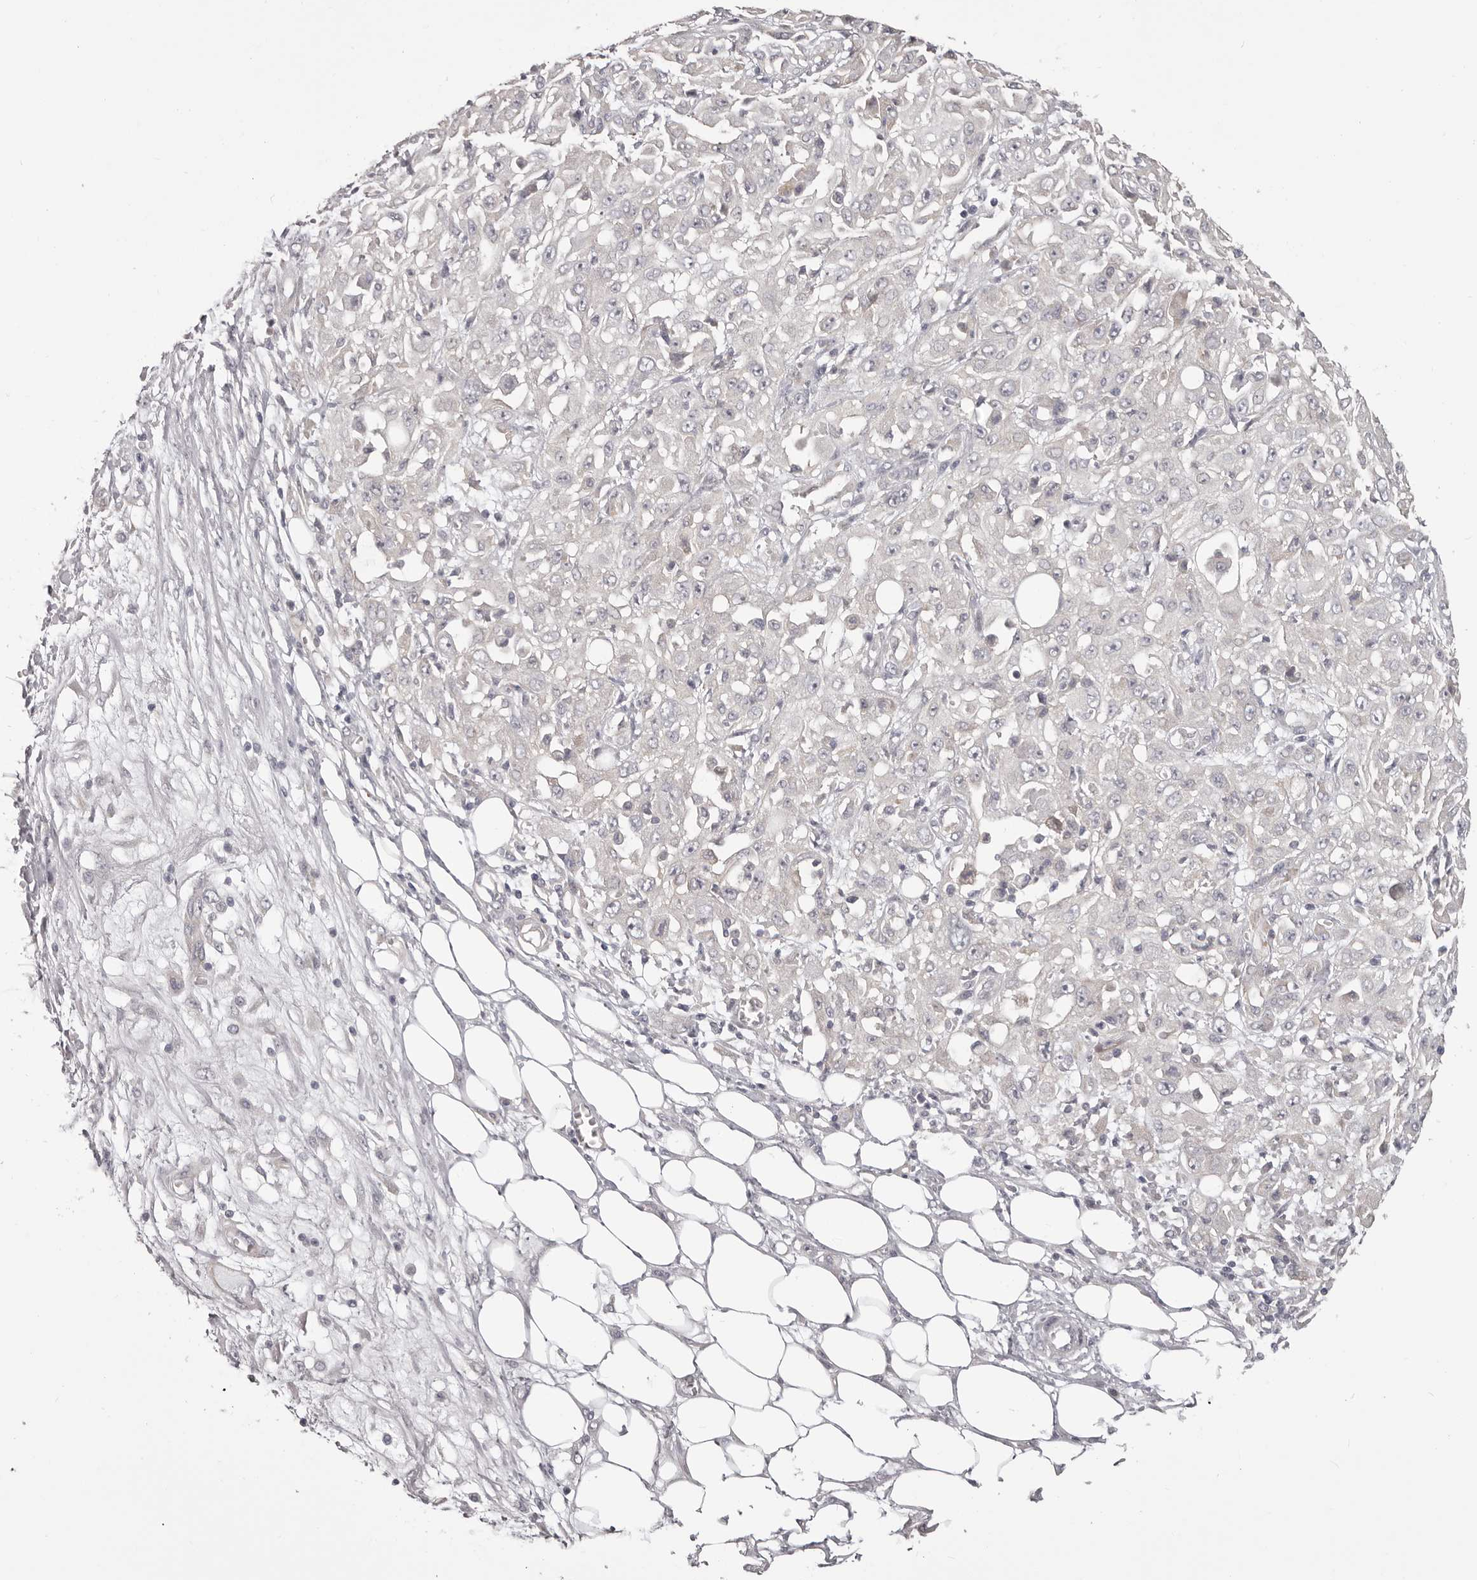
{"staining": {"intensity": "negative", "quantity": "none", "location": "none"}, "tissue": "skin cancer", "cell_type": "Tumor cells", "image_type": "cancer", "snomed": [{"axis": "morphology", "description": "Squamous cell carcinoma, NOS"}, {"axis": "morphology", "description": "Squamous cell carcinoma, metastatic, NOS"}, {"axis": "topography", "description": "Skin"}, {"axis": "topography", "description": "Lymph node"}], "caption": "High magnification brightfield microscopy of skin cancer stained with DAB (3,3'-diaminobenzidine) (brown) and counterstained with hematoxylin (blue): tumor cells show no significant expression. Brightfield microscopy of IHC stained with DAB (3,3'-diaminobenzidine) (brown) and hematoxylin (blue), captured at high magnification.", "gene": "OTUD3", "patient": {"sex": "male", "age": 75}}